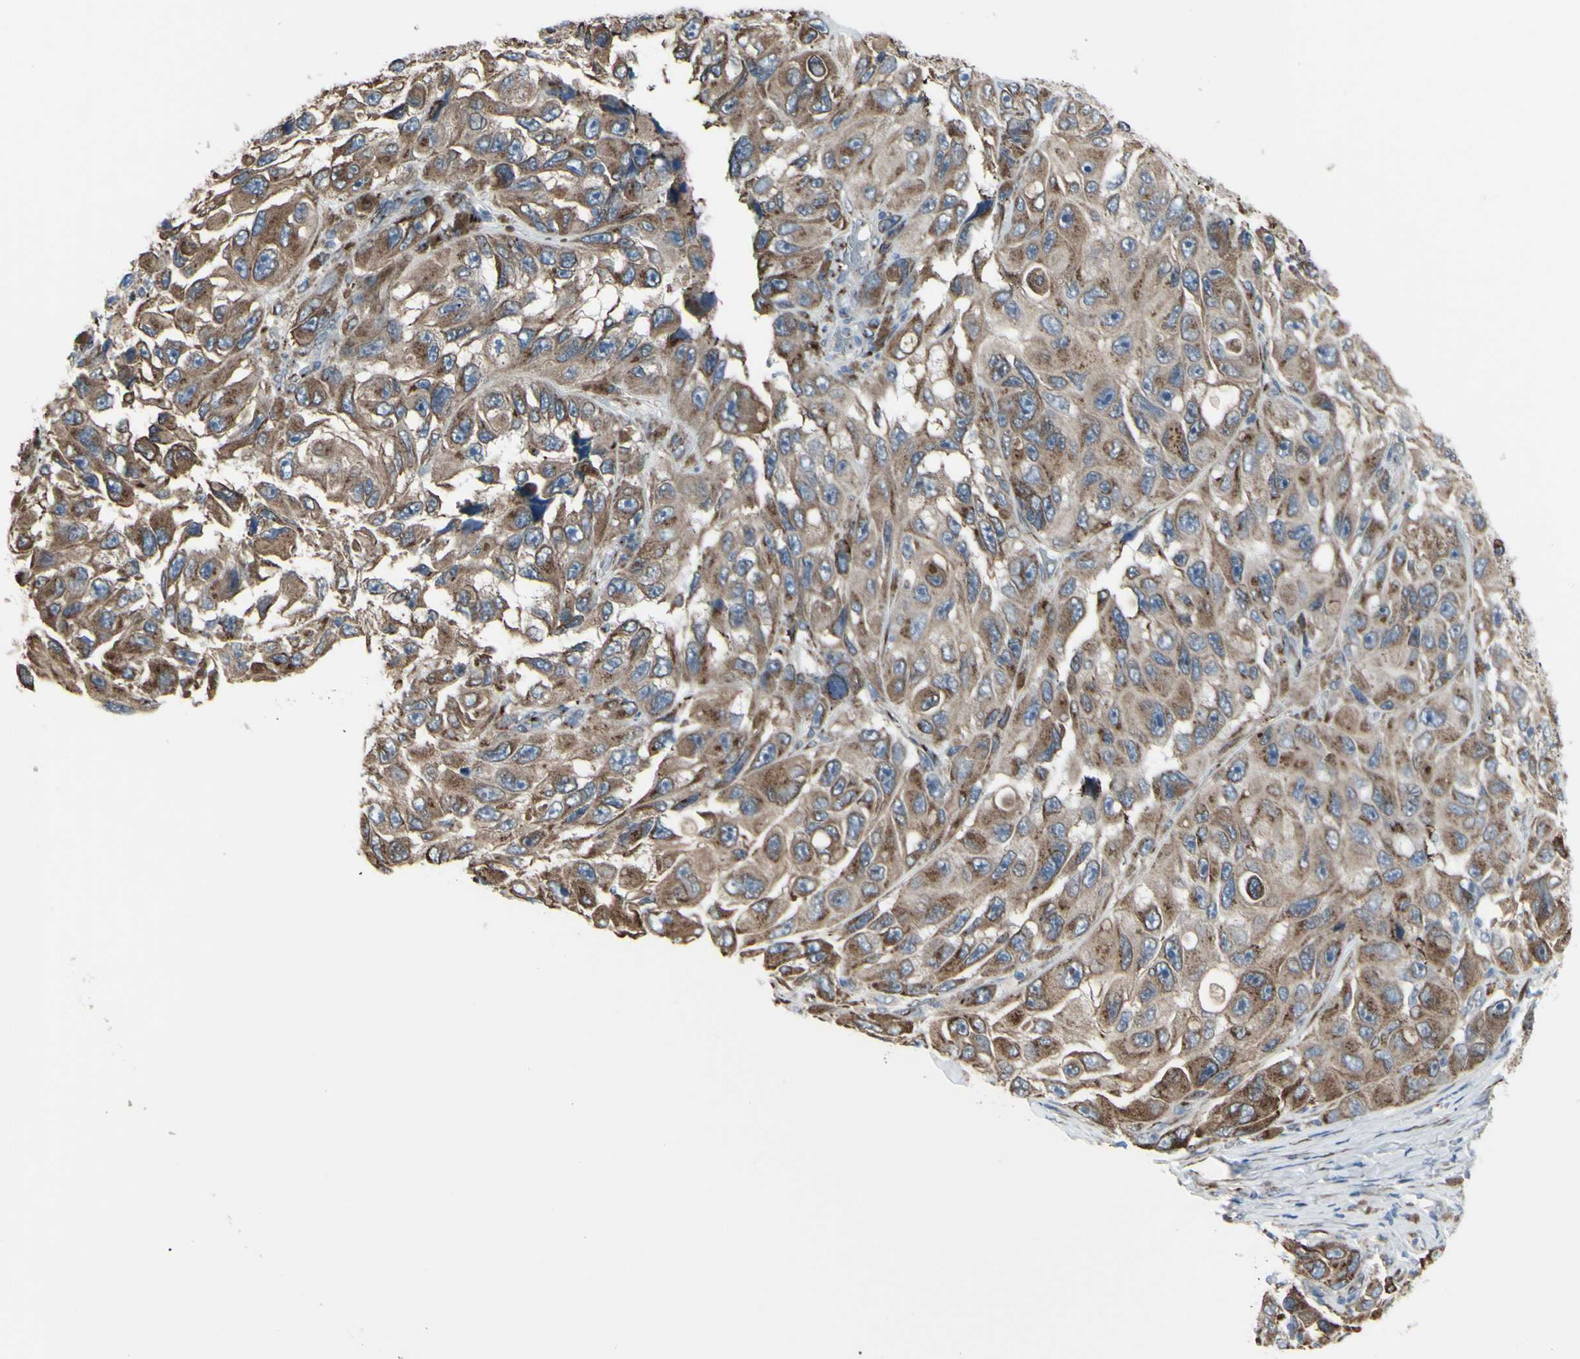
{"staining": {"intensity": "moderate", "quantity": ">75%", "location": "cytoplasmic/membranous"}, "tissue": "melanoma", "cell_type": "Tumor cells", "image_type": "cancer", "snomed": [{"axis": "morphology", "description": "Malignant melanoma, NOS"}, {"axis": "topography", "description": "Skin"}], "caption": "A micrograph of human melanoma stained for a protein reveals moderate cytoplasmic/membranous brown staining in tumor cells.", "gene": "GLG1", "patient": {"sex": "female", "age": 73}}